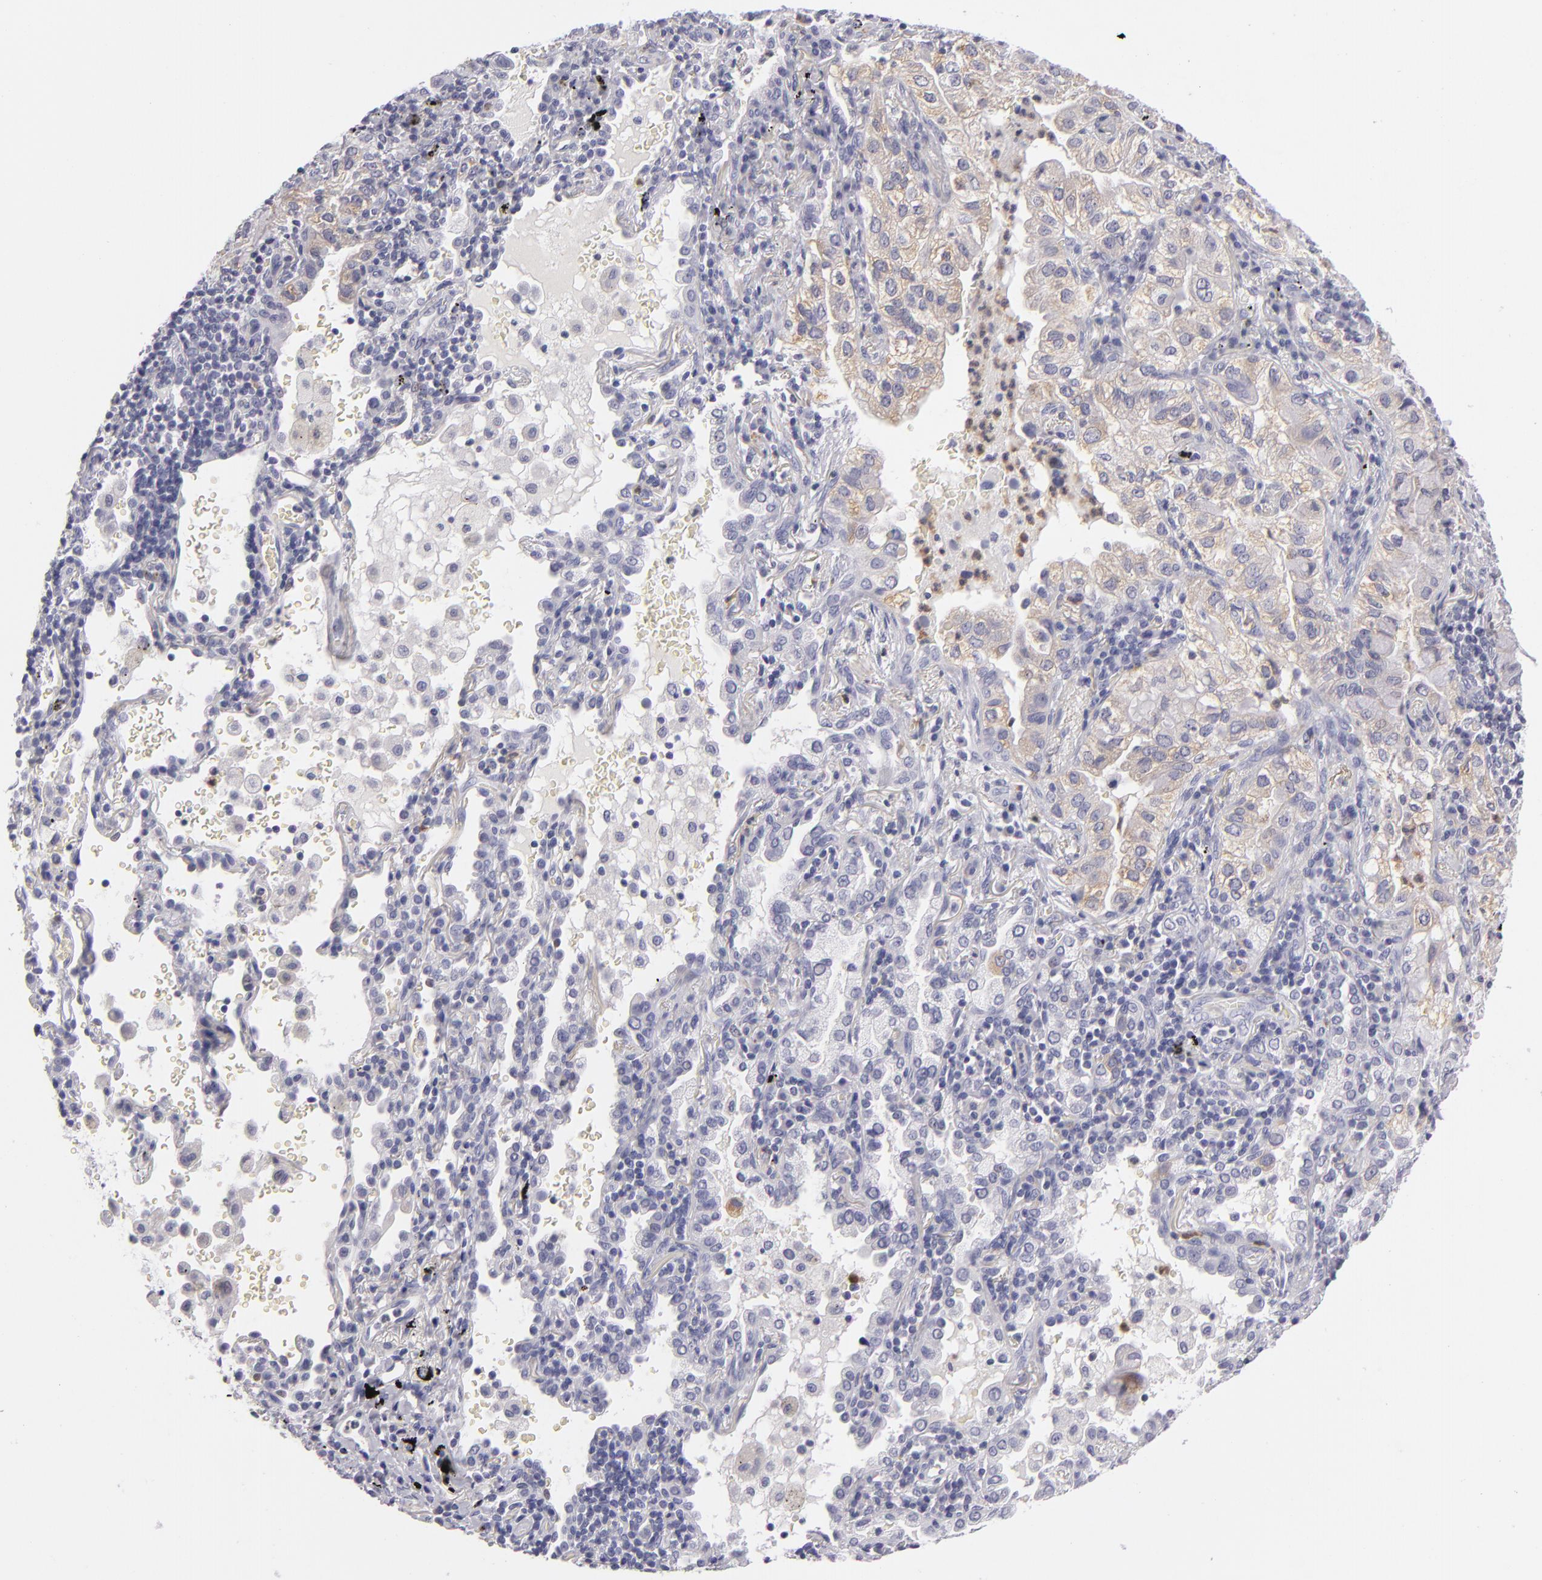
{"staining": {"intensity": "weak", "quantity": "25%-75%", "location": "cytoplasmic/membranous"}, "tissue": "lung cancer", "cell_type": "Tumor cells", "image_type": "cancer", "snomed": [{"axis": "morphology", "description": "Adenocarcinoma, NOS"}, {"axis": "topography", "description": "Lung"}], "caption": "Adenocarcinoma (lung) was stained to show a protein in brown. There is low levels of weak cytoplasmic/membranous expression in about 25%-75% of tumor cells.", "gene": "TNNC1", "patient": {"sex": "female", "age": 50}}